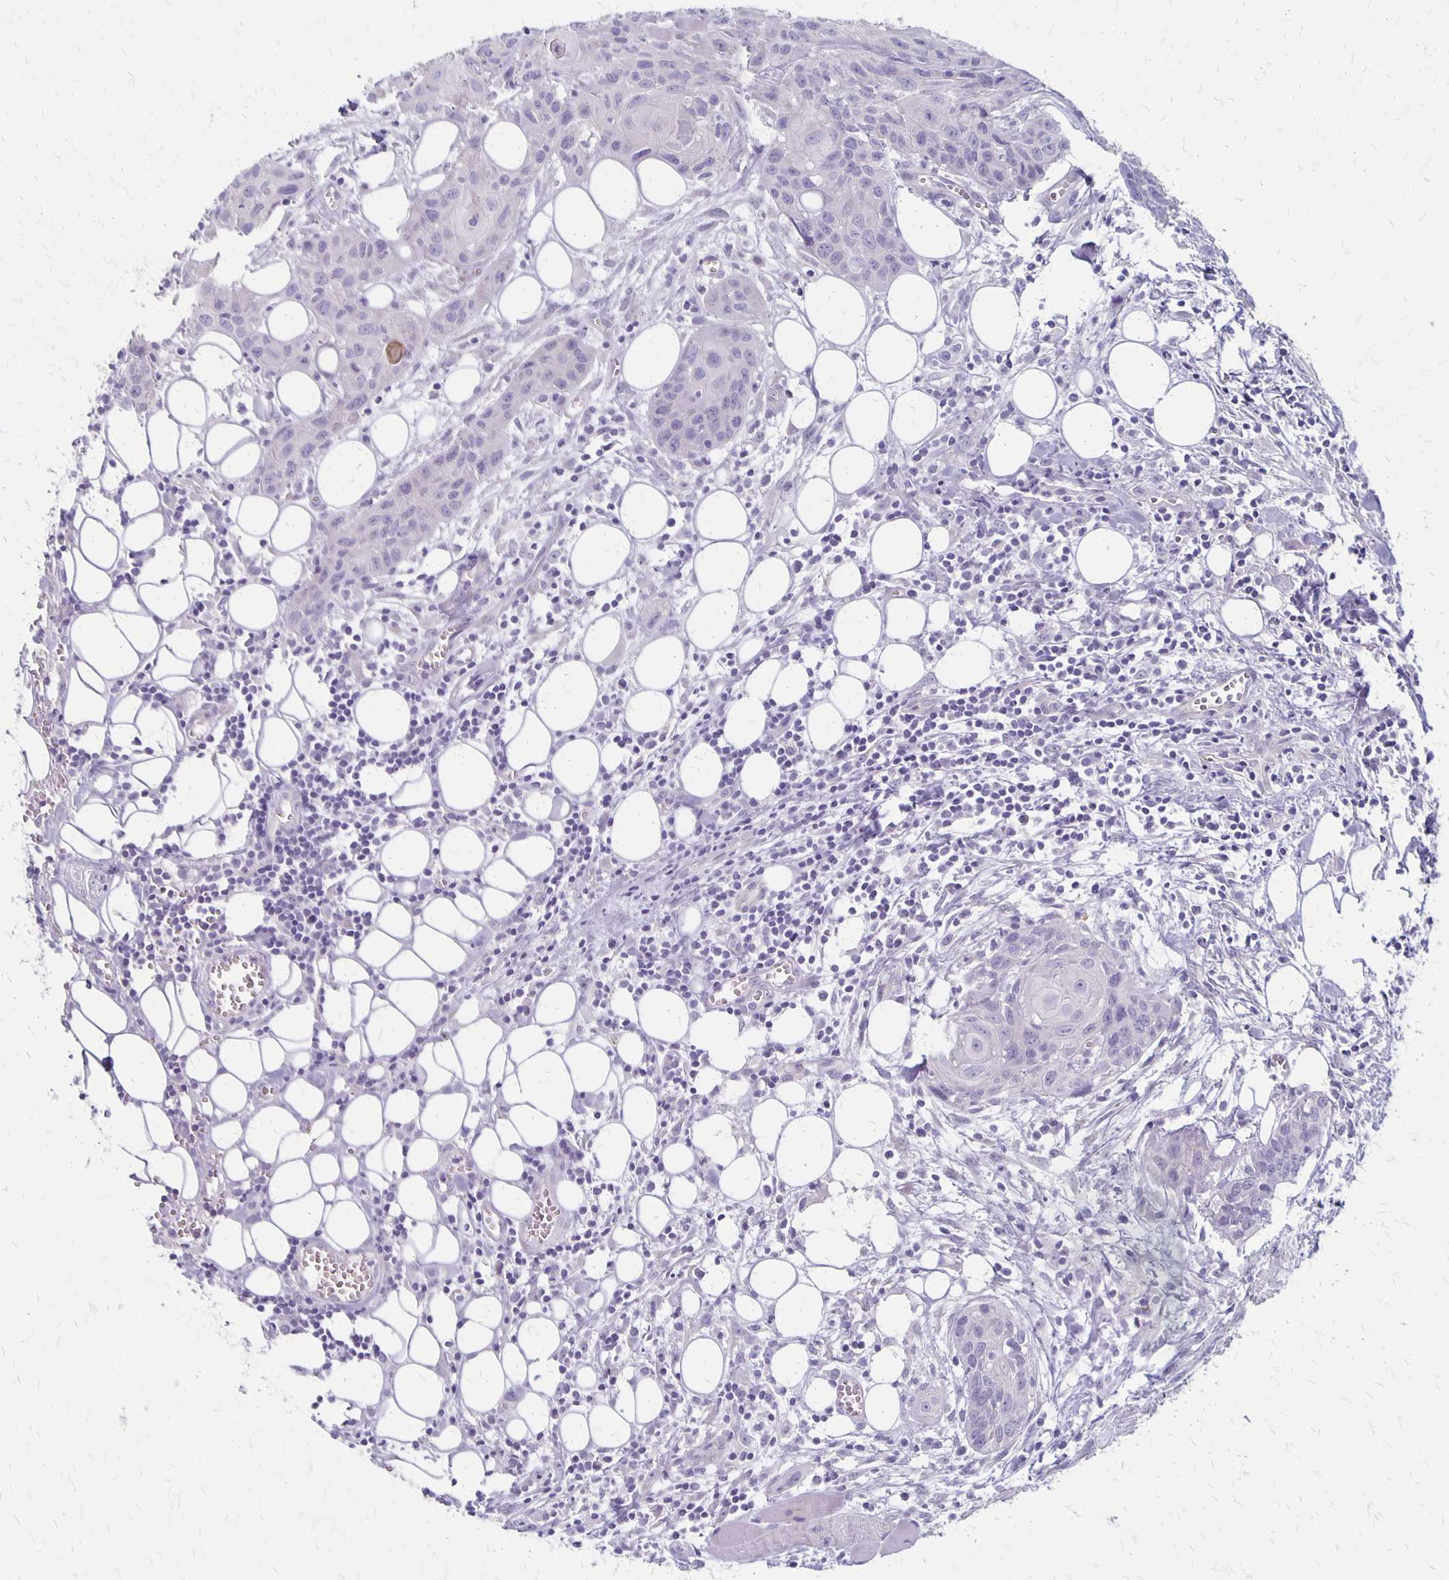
{"staining": {"intensity": "negative", "quantity": "none", "location": "none"}, "tissue": "head and neck cancer", "cell_type": "Tumor cells", "image_type": "cancer", "snomed": [{"axis": "morphology", "description": "Squamous cell carcinoma, NOS"}, {"axis": "topography", "description": "Oral tissue"}, {"axis": "topography", "description": "Head-Neck"}], "caption": "Immunohistochemistry (IHC) of human head and neck cancer (squamous cell carcinoma) displays no expression in tumor cells.", "gene": "HOMER1", "patient": {"sex": "male", "age": 58}}